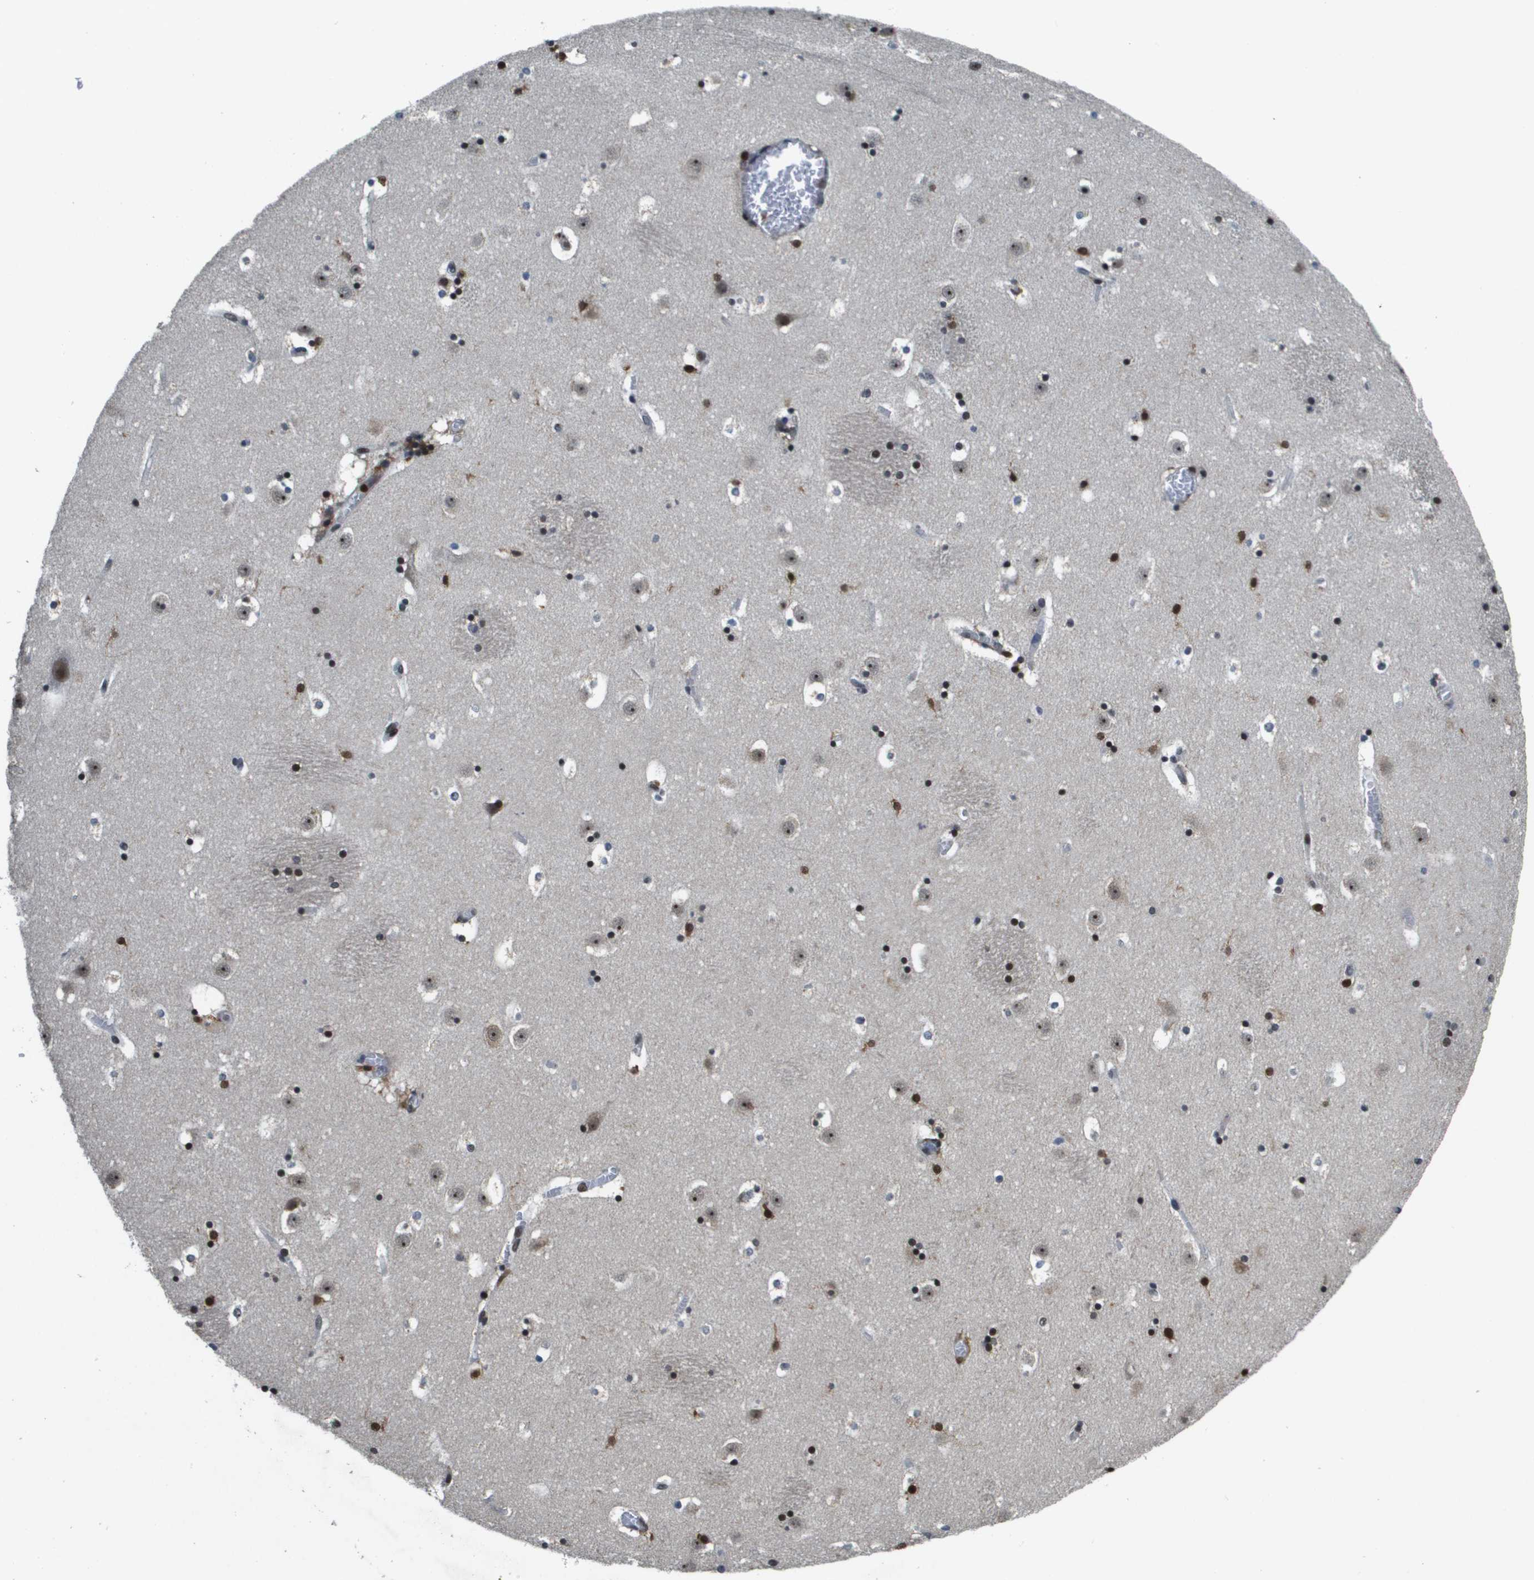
{"staining": {"intensity": "strong", "quantity": "<25%", "location": "nuclear"}, "tissue": "caudate", "cell_type": "Glial cells", "image_type": "normal", "snomed": [{"axis": "morphology", "description": "Normal tissue, NOS"}, {"axis": "topography", "description": "Lateral ventricle wall"}], "caption": "Immunohistochemical staining of normal human caudate reveals medium levels of strong nuclear positivity in approximately <25% of glial cells.", "gene": "EP400", "patient": {"sex": "male", "age": 45}}